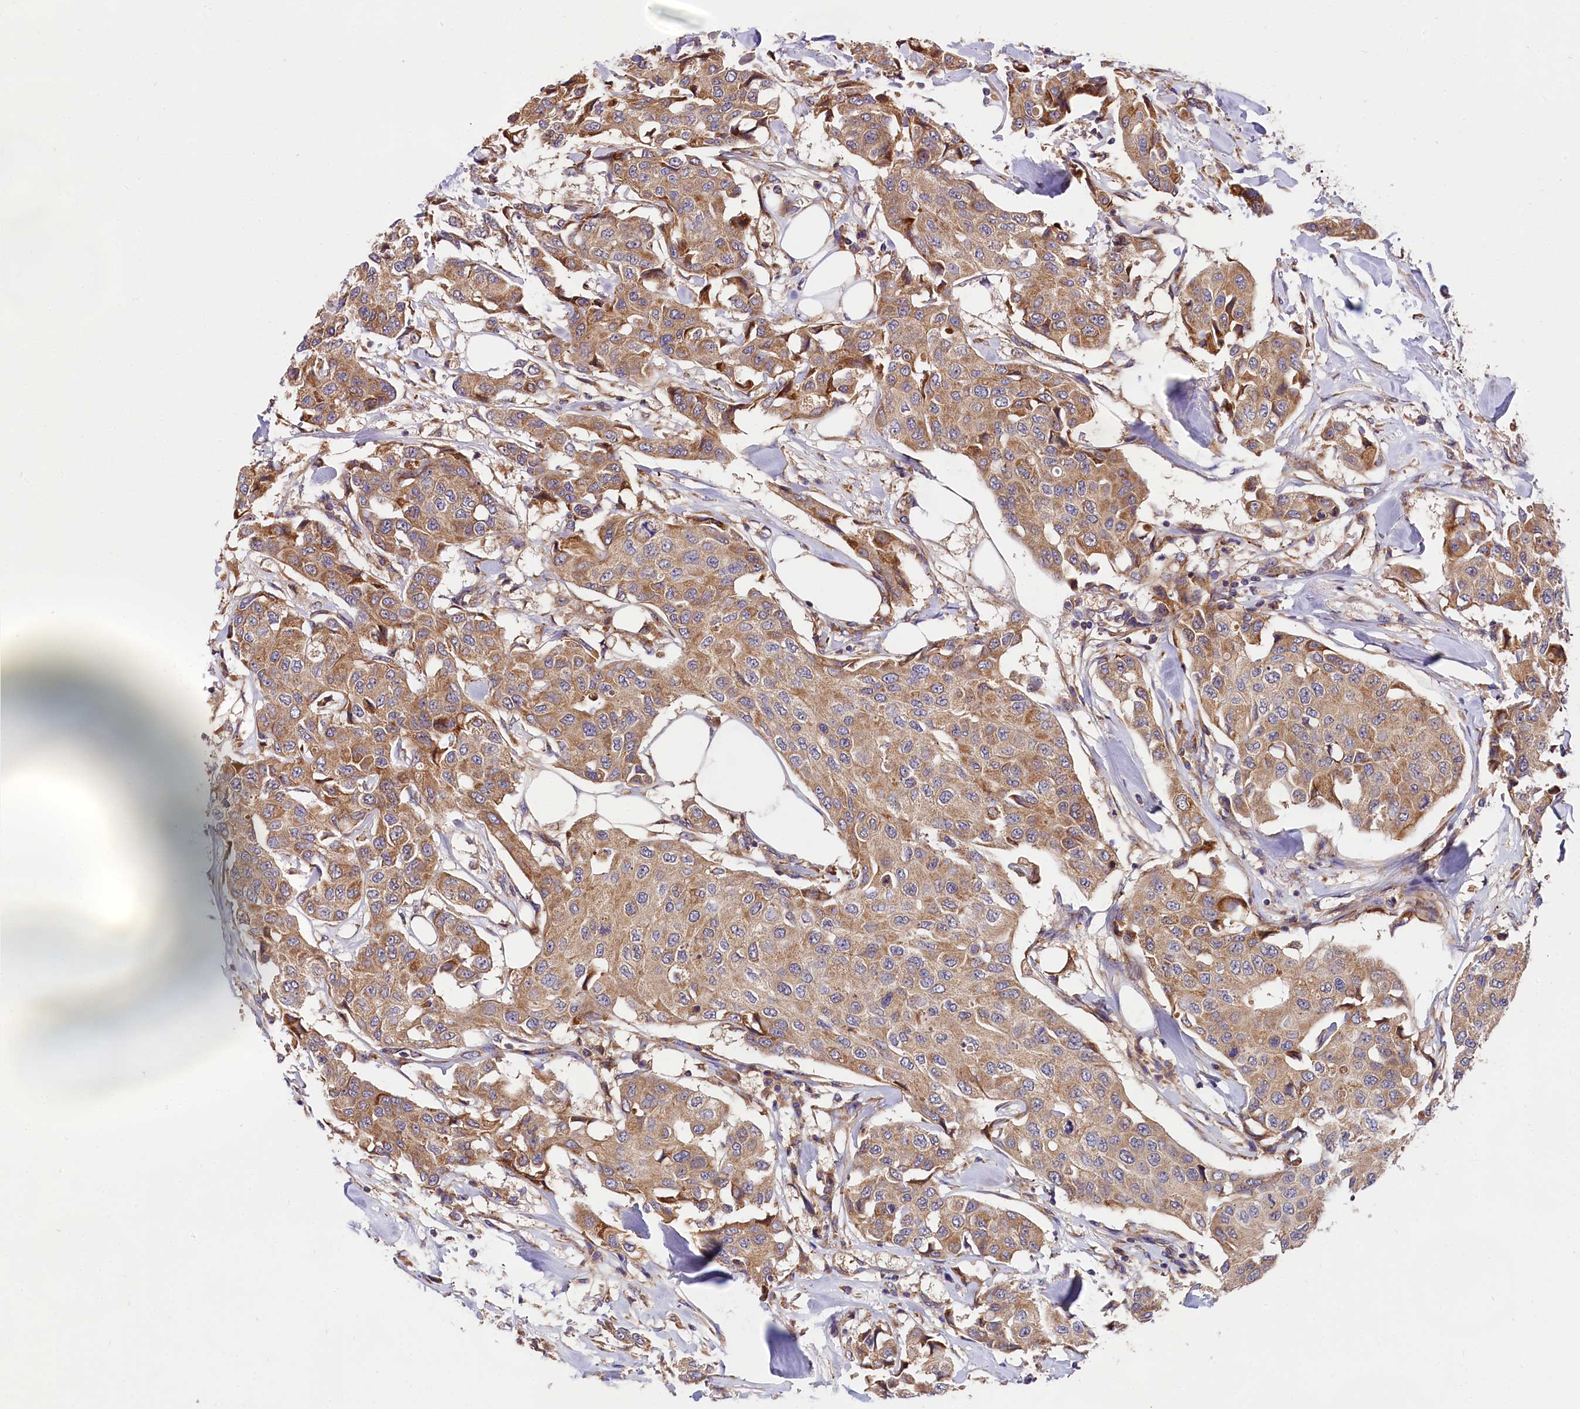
{"staining": {"intensity": "moderate", "quantity": ">75%", "location": "cytoplasmic/membranous"}, "tissue": "breast cancer", "cell_type": "Tumor cells", "image_type": "cancer", "snomed": [{"axis": "morphology", "description": "Duct carcinoma"}, {"axis": "topography", "description": "Breast"}], "caption": "A photomicrograph of infiltrating ductal carcinoma (breast) stained for a protein shows moderate cytoplasmic/membranous brown staining in tumor cells.", "gene": "SPG11", "patient": {"sex": "female", "age": 80}}